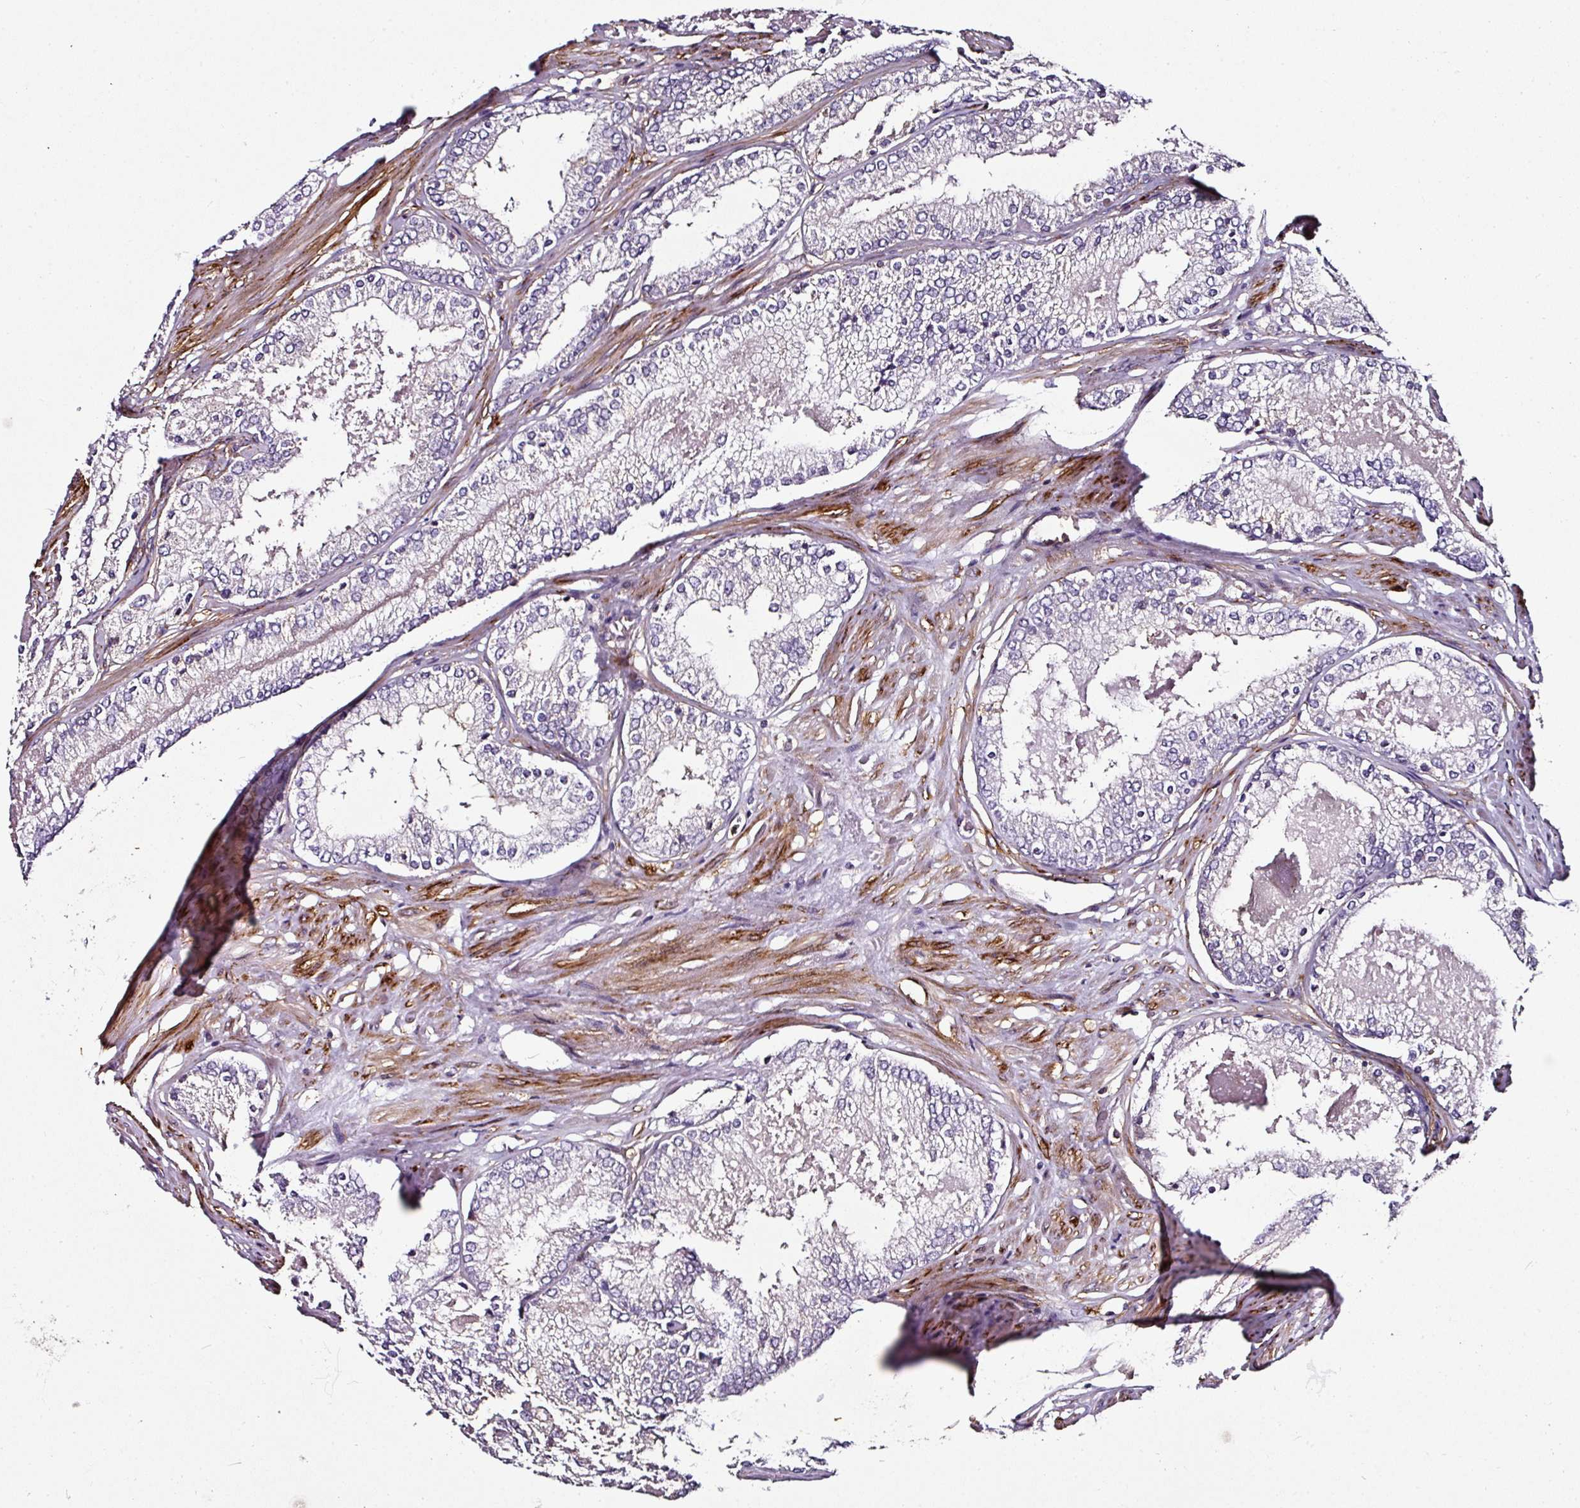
{"staining": {"intensity": "negative", "quantity": "none", "location": "none"}, "tissue": "prostate cancer", "cell_type": "Tumor cells", "image_type": "cancer", "snomed": [{"axis": "morphology", "description": "Adenocarcinoma, Low grade"}, {"axis": "topography", "description": "Prostate"}], "caption": "High magnification brightfield microscopy of prostate adenocarcinoma (low-grade) stained with DAB (3,3'-diaminobenzidine) (brown) and counterstained with hematoxylin (blue): tumor cells show no significant expression.", "gene": "BEND5", "patient": {"sex": "male", "age": 68}}